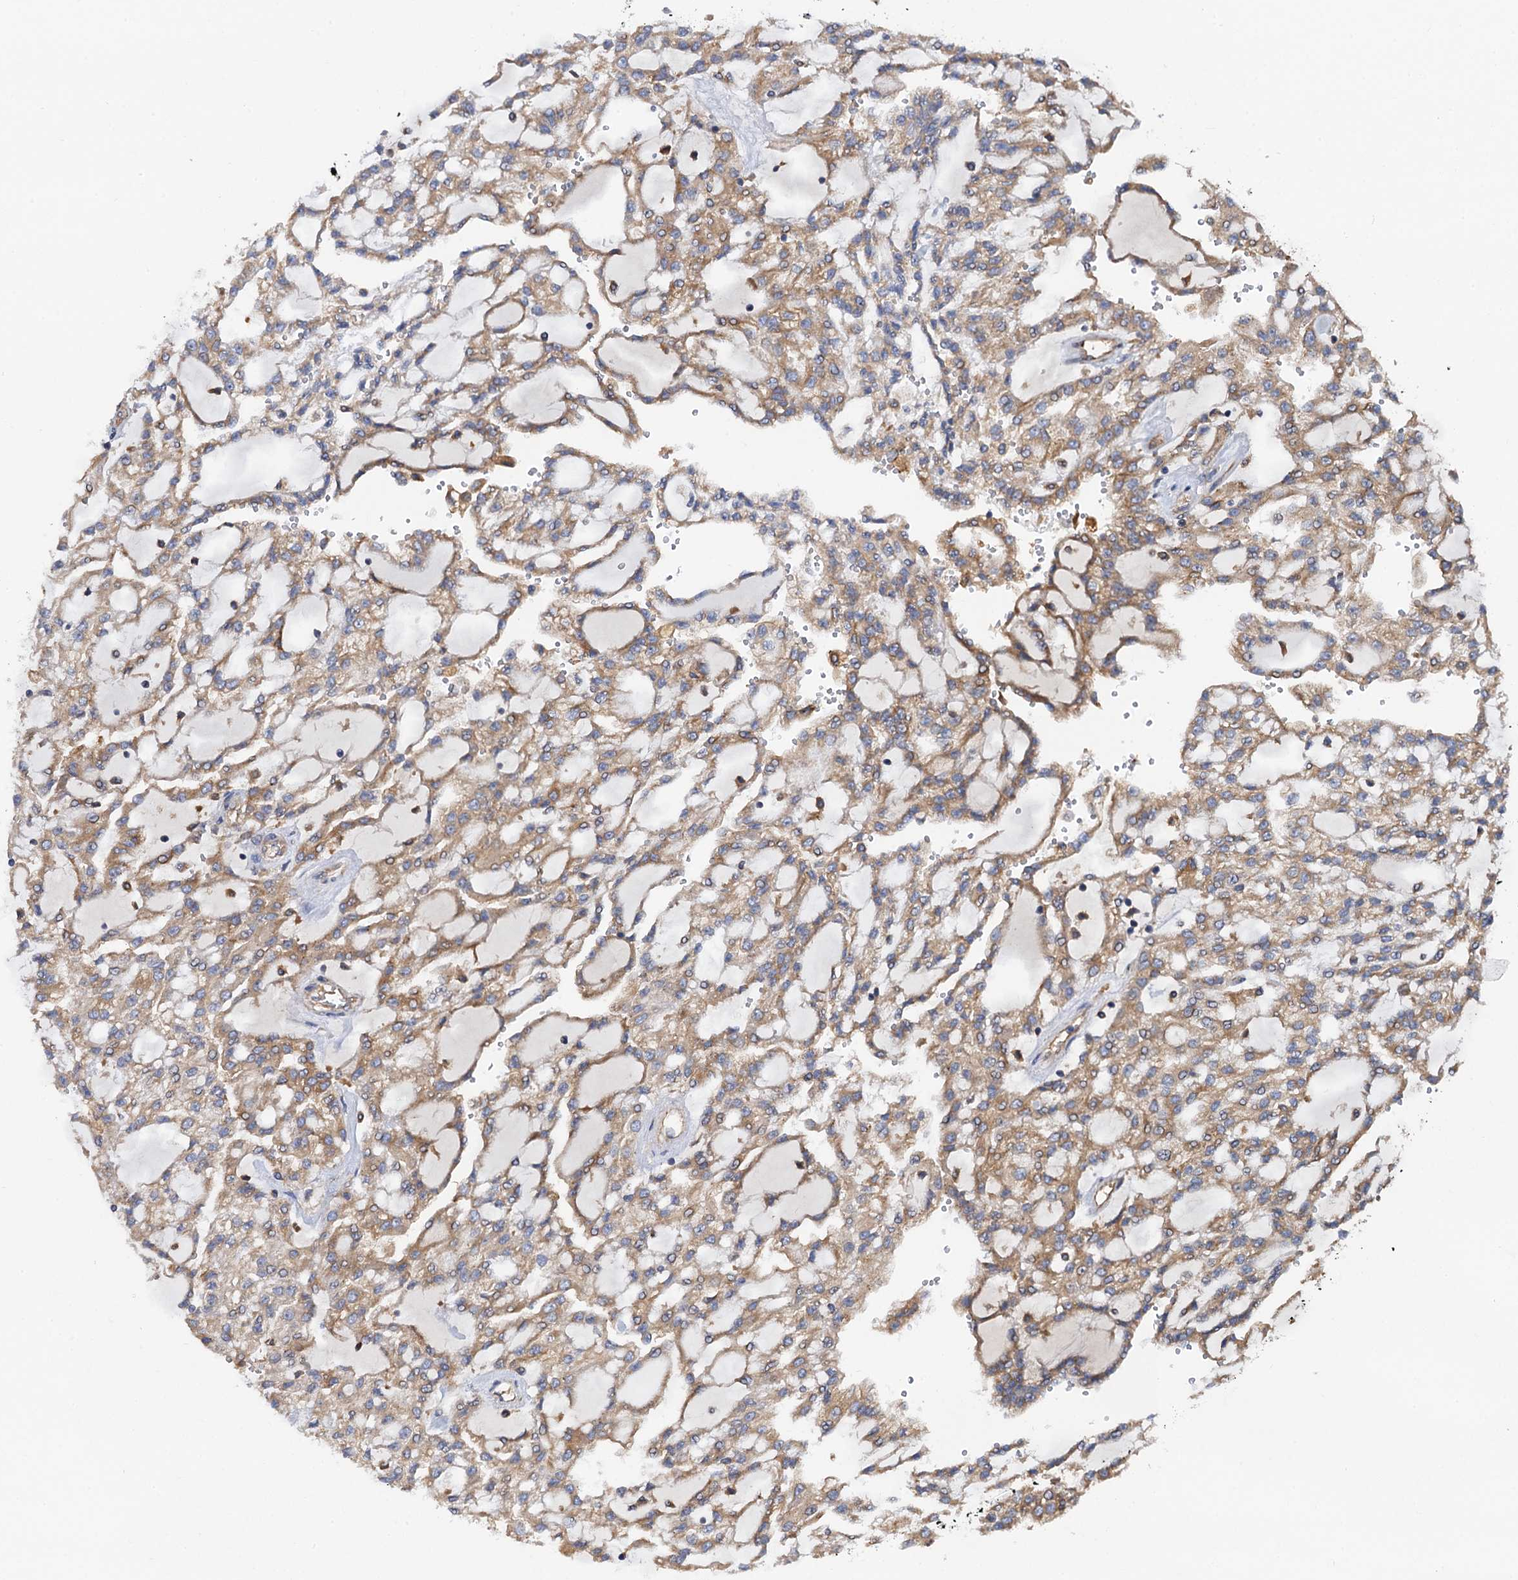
{"staining": {"intensity": "moderate", "quantity": ">75%", "location": "cytoplasmic/membranous"}, "tissue": "renal cancer", "cell_type": "Tumor cells", "image_type": "cancer", "snomed": [{"axis": "morphology", "description": "Adenocarcinoma, NOS"}, {"axis": "topography", "description": "Kidney"}], "caption": "A high-resolution histopathology image shows IHC staining of renal cancer (adenocarcinoma), which displays moderate cytoplasmic/membranous expression in about >75% of tumor cells.", "gene": "MRPL48", "patient": {"sex": "male", "age": 63}}